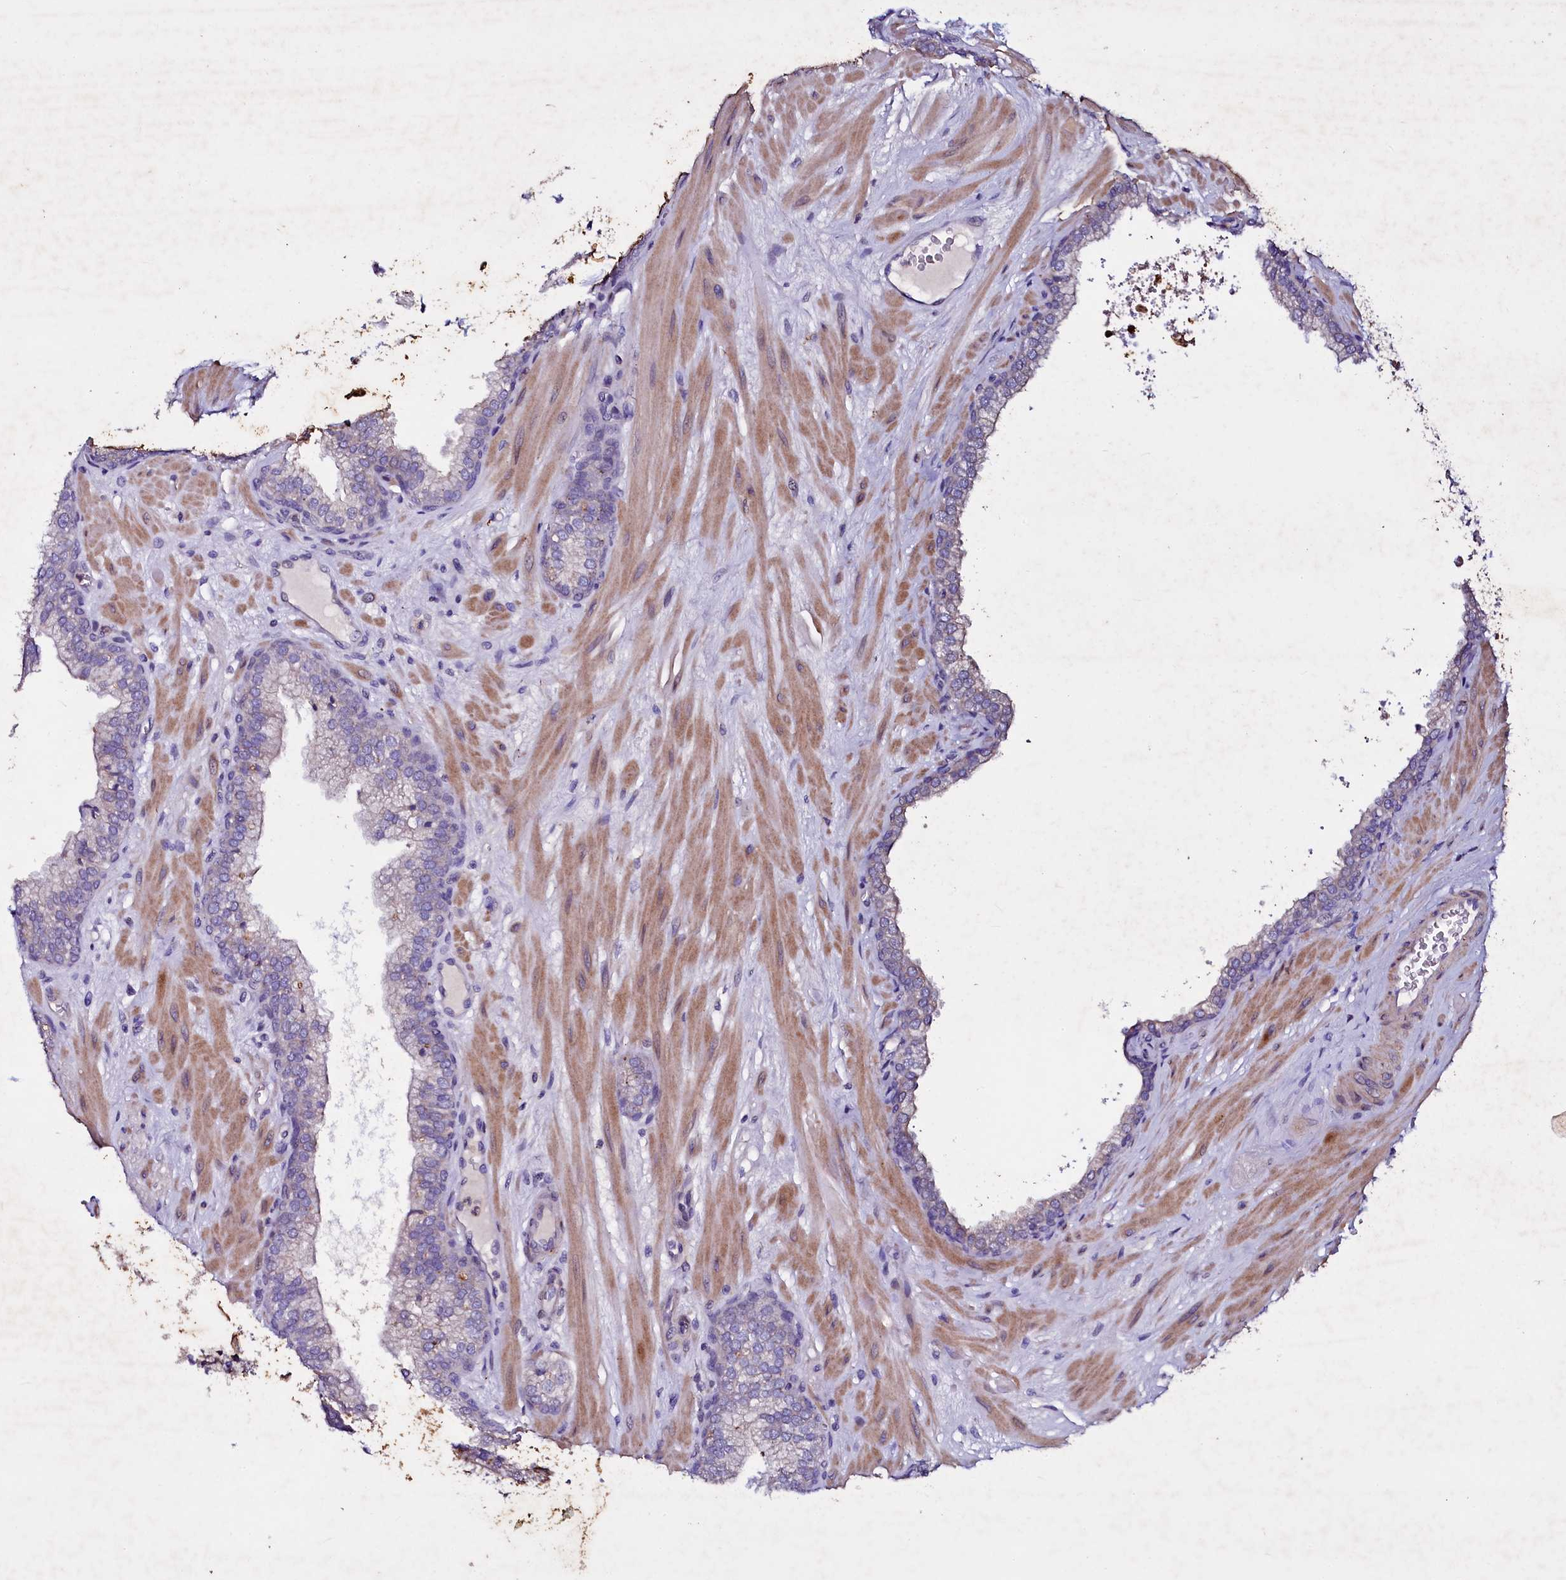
{"staining": {"intensity": "negative", "quantity": "none", "location": "none"}, "tissue": "prostate", "cell_type": "Glandular cells", "image_type": "normal", "snomed": [{"axis": "morphology", "description": "Normal tissue, NOS"}, {"axis": "topography", "description": "Prostate"}], "caption": "Immunohistochemistry (IHC) micrograph of unremarkable human prostate stained for a protein (brown), which reveals no positivity in glandular cells.", "gene": "SELENOT", "patient": {"sex": "male", "age": 60}}